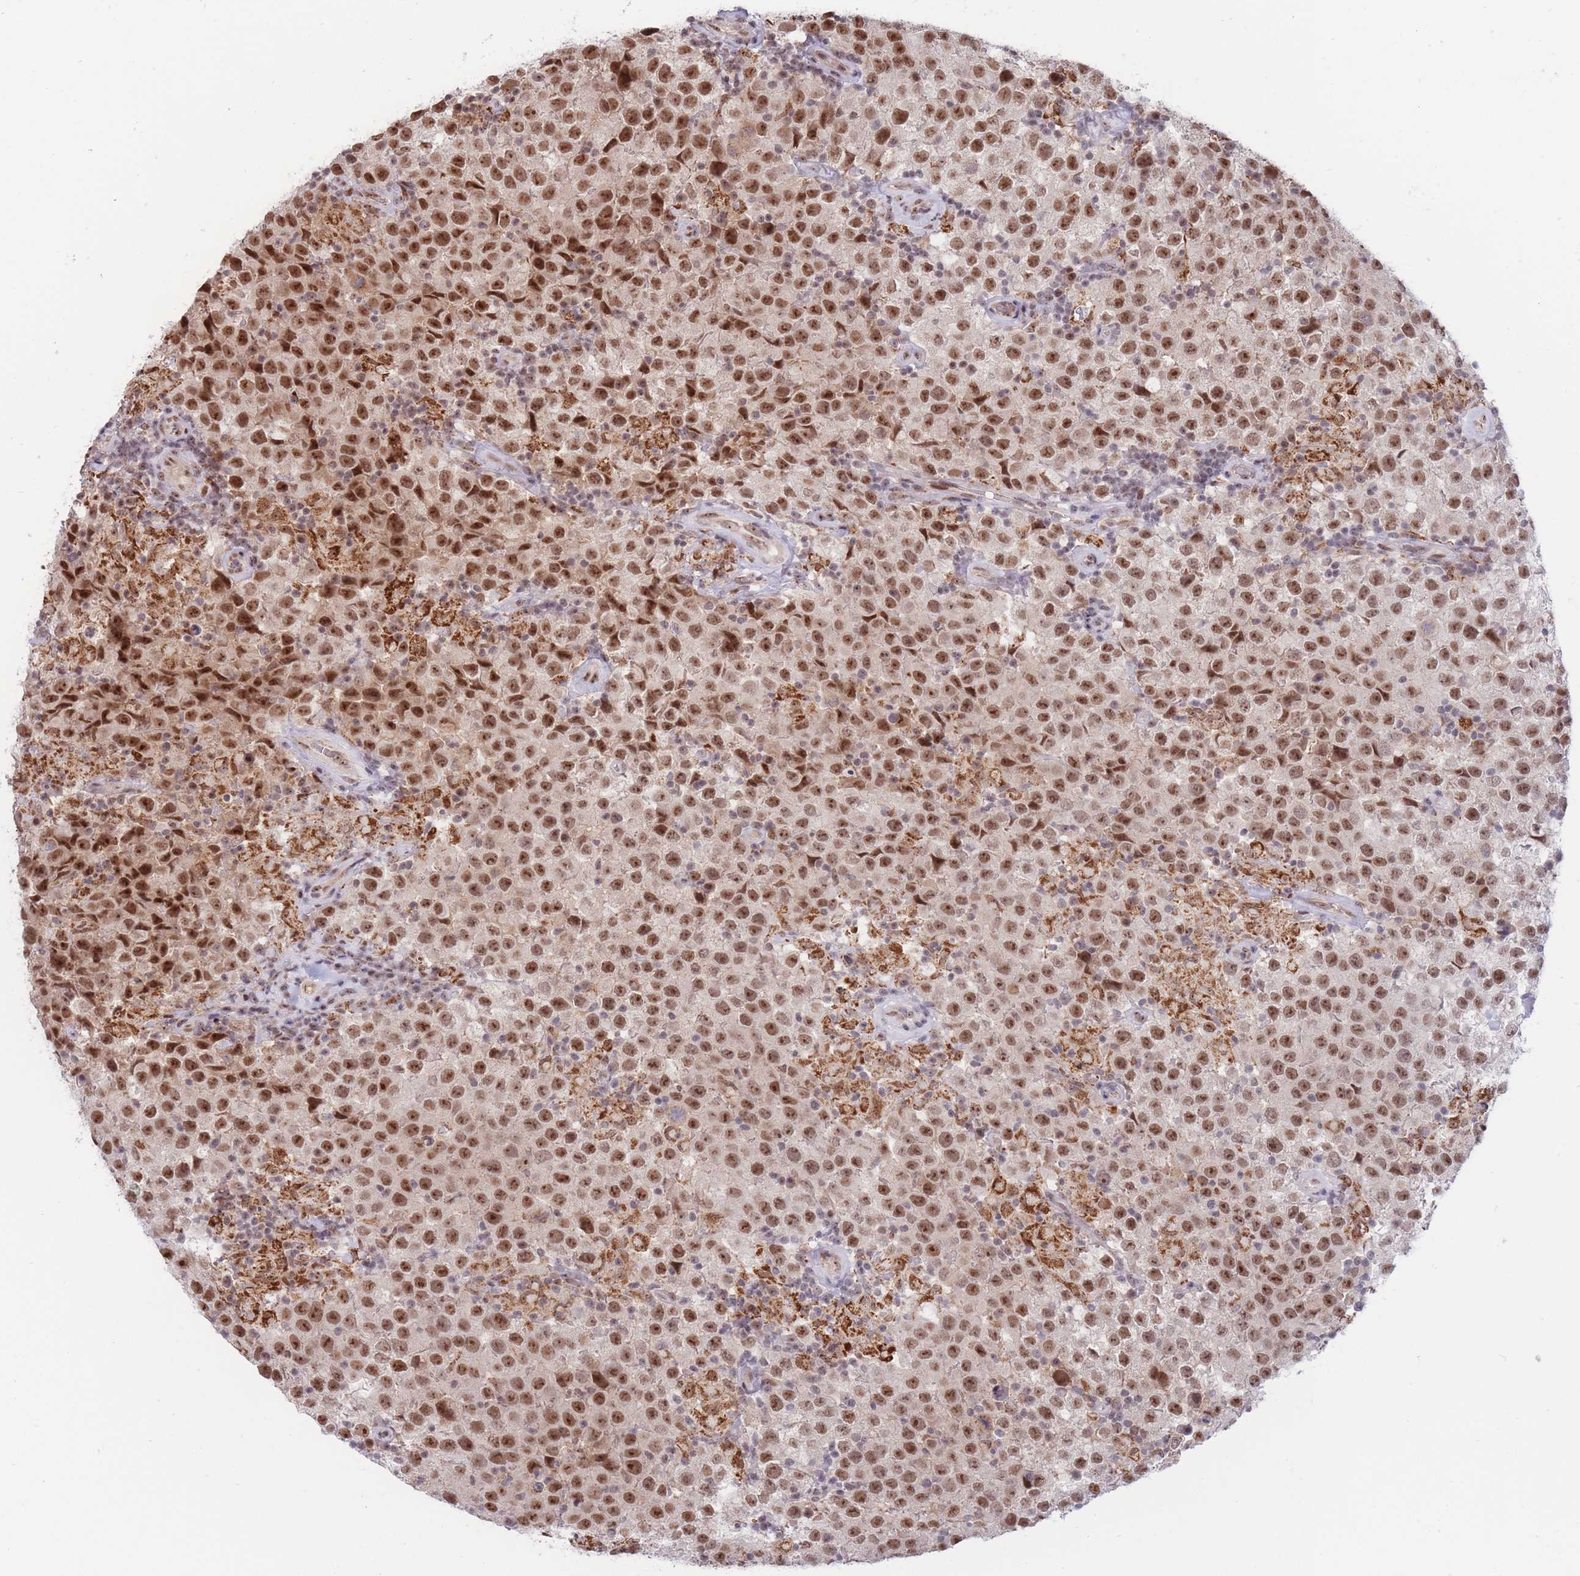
{"staining": {"intensity": "moderate", "quantity": ">75%", "location": "nuclear"}, "tissue": "testis cancer", "cell_type": "Tumor cells", "image_type": "cancer", "snomed": [{"axis": "morphology", "description": "Seminoma, NOS"}, {"axis": "morphology", "description": "Carcinoma, Embryonal, NOS"}, {"axis": "topography", "description": "Testis"}], "caption": "A brown stain shows moderate nuclear expression of a protein in testis seminoma tumor cells. Using DAB (brown) and hematoxylin (blue) stains, captured at high magnification using brightfield microscopy.", "gene": "TARBP2", "patient": {"sex": "male", "age": 41}}